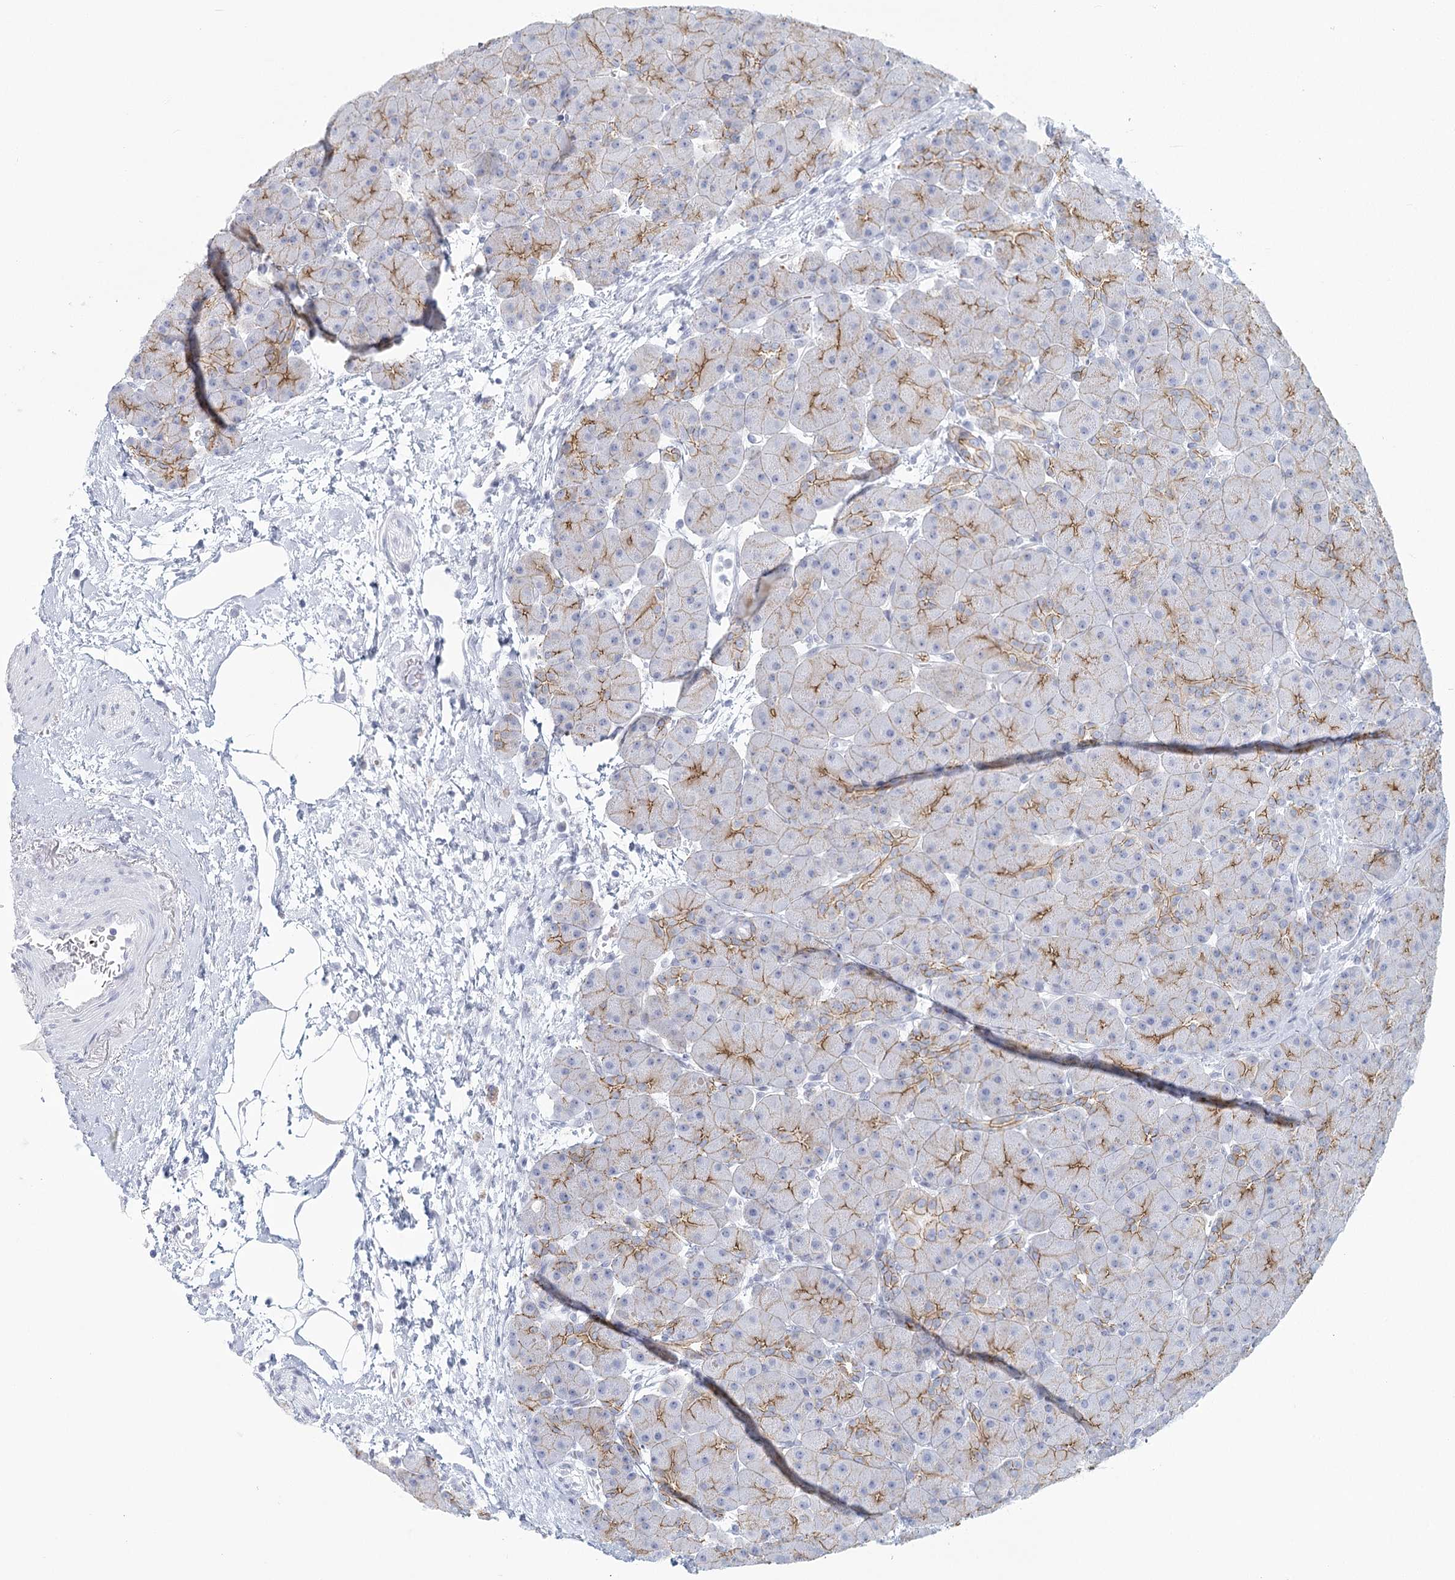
{"staining": {"intensity": "moderate", "quantity": "25%-75%", "location": "cytoplasmic/membranous"}, "tissue": "pancreas", "cell_type": "Exocrine glandular cells", "image_type": "normal", "snomed": [{"axis": "morphology", "description": "Normal tissue, NOS"}, {"axis": "topography", "description": "Pancreas"}], "caption": "IHC (DAB (3,3'-diaminobenzidine)) staining of benign pancreas demonstrates moderate cytoplasmic/membranous protein expression in about 25%-75% of exocrine glandular cells.", "gene": "WNT8B", "patient": {"sex": "male", "age": 66}}